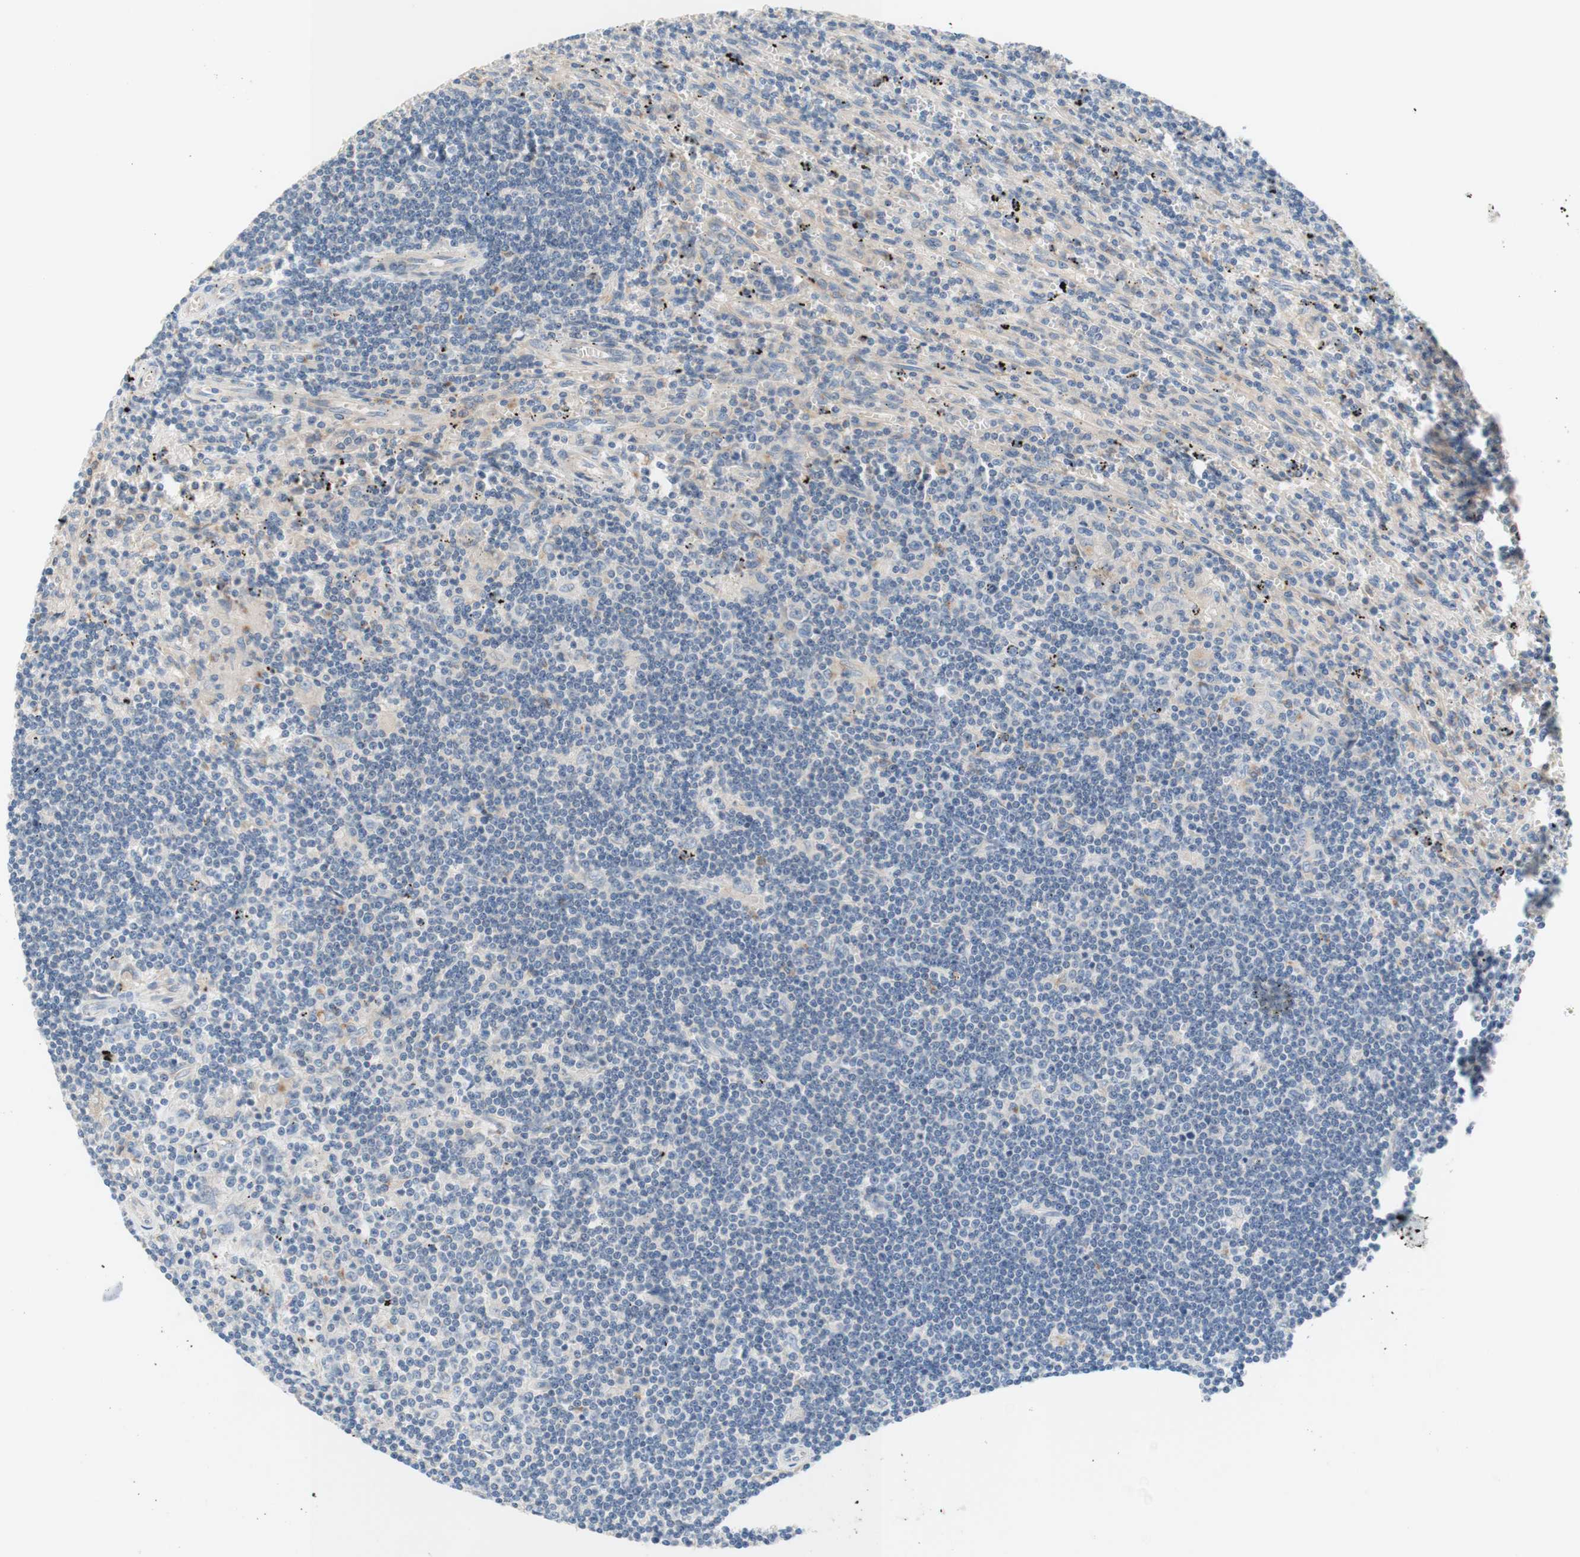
{"staining": {"intensity": "negative", "quantity": "none", "location": "none"}, "tissue": "lymphoma", "cell_type": "Tumor cells", "image_type": "cancer", "snomed": [{"axis": "morphology", "description": "Malignant lymphoma, non-Hodgkin's type, Low grade"}, {"axis": "topography", "description": "Spleen"}], "caption": "DAB immunohistochemical staining of human lymphoma shows no significant expression in tumor cells.", "gene": "F3", "patient": {"sex": "male", "age": 76}}